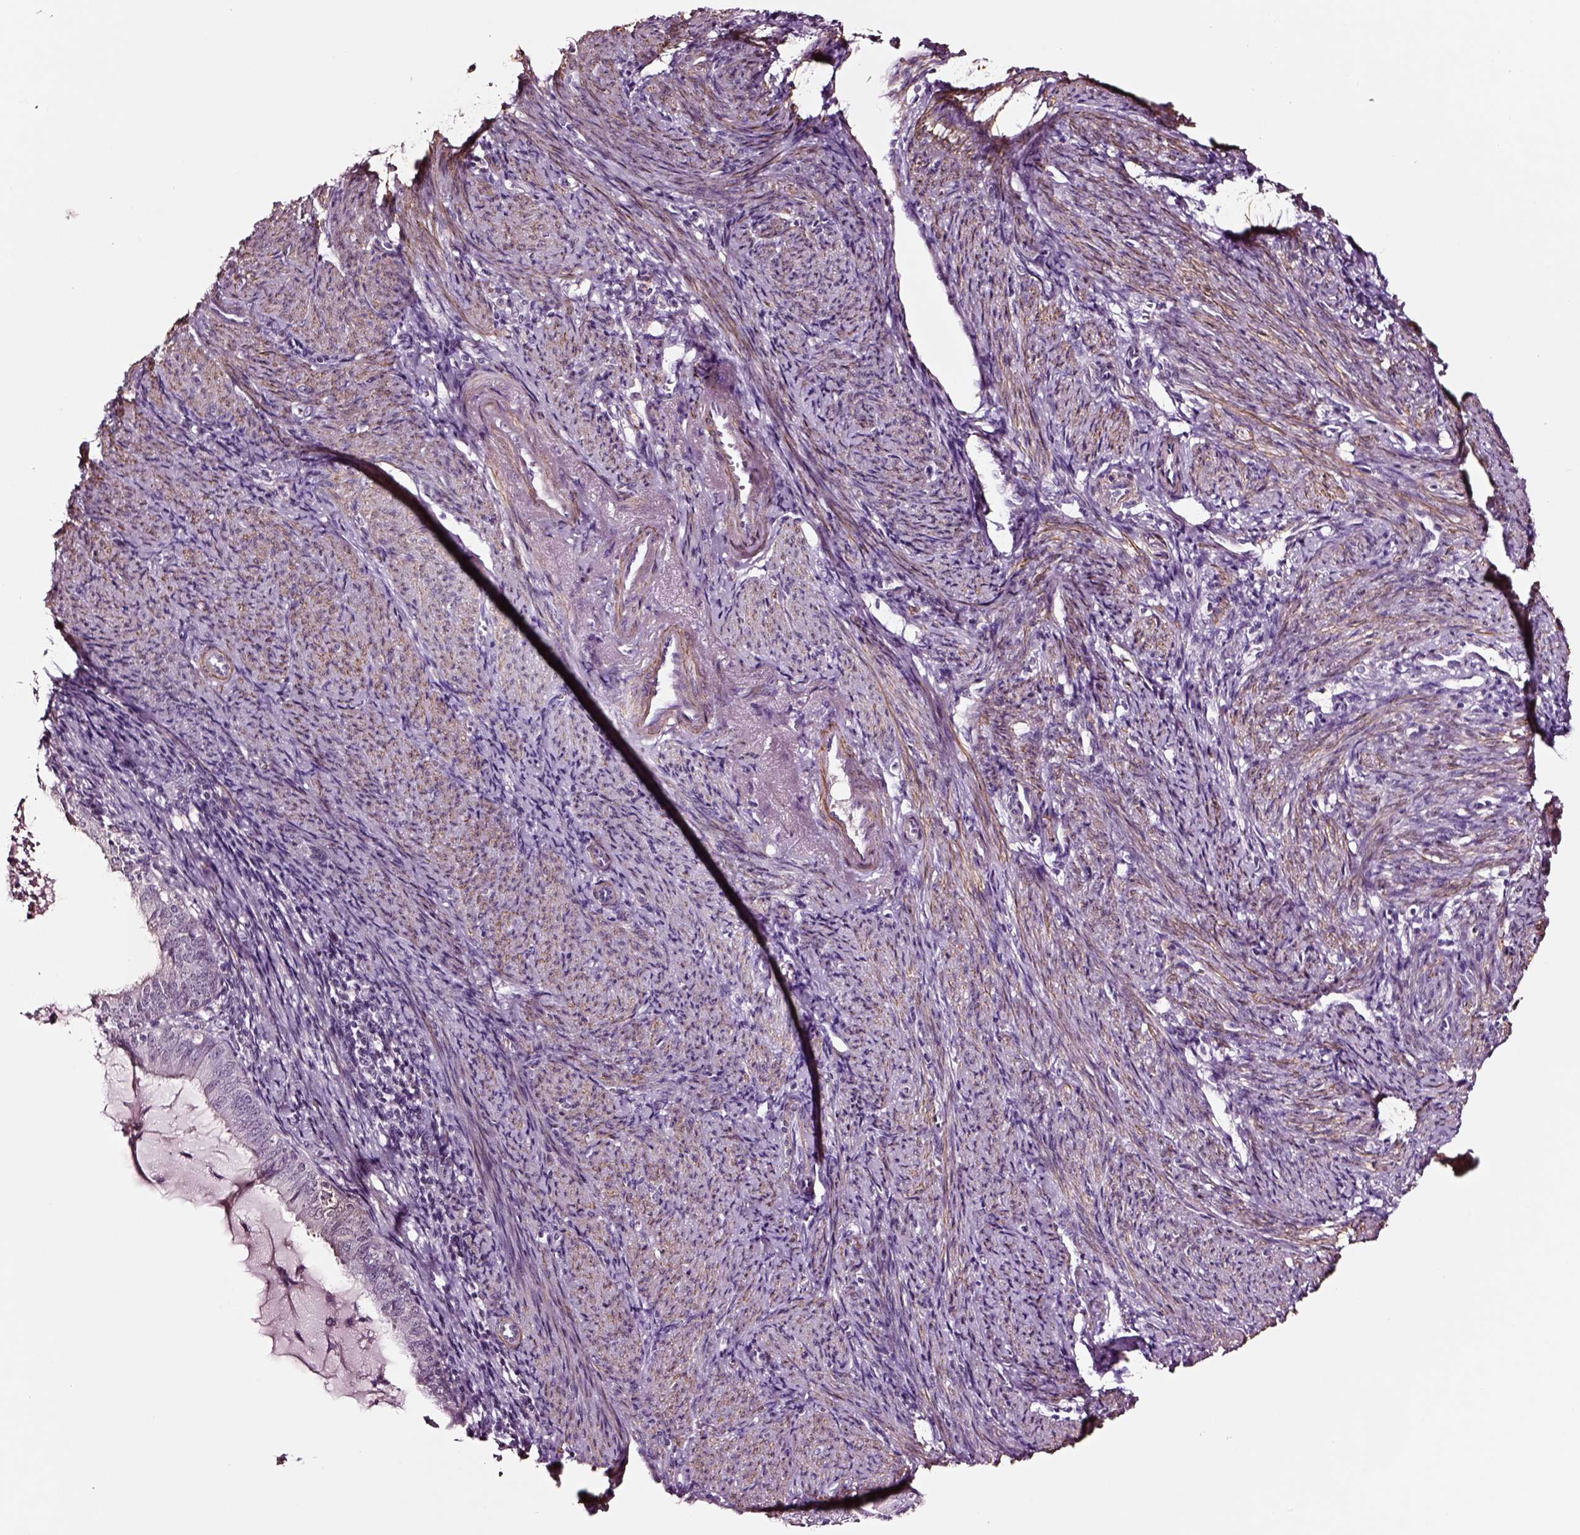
{"staining": {"intensity": "negative", "quantity": "none", "location": "none"}, "tissue": "endometrial cancer", "cell_type": "Tumor cells", "image_type": "cancer", "snomed": [{"axis": "morphology", "description": "Adenocarcinoma, NOS"}, {"axis": "topography", "description": "Endometrium"}], "caption": "Endometrial adenocarcinoma was stained to show a protein in brown. There is no significant staining in tumor cells.", "gene": "SOX10", "patient": {"sex": "female", "age": 57}}